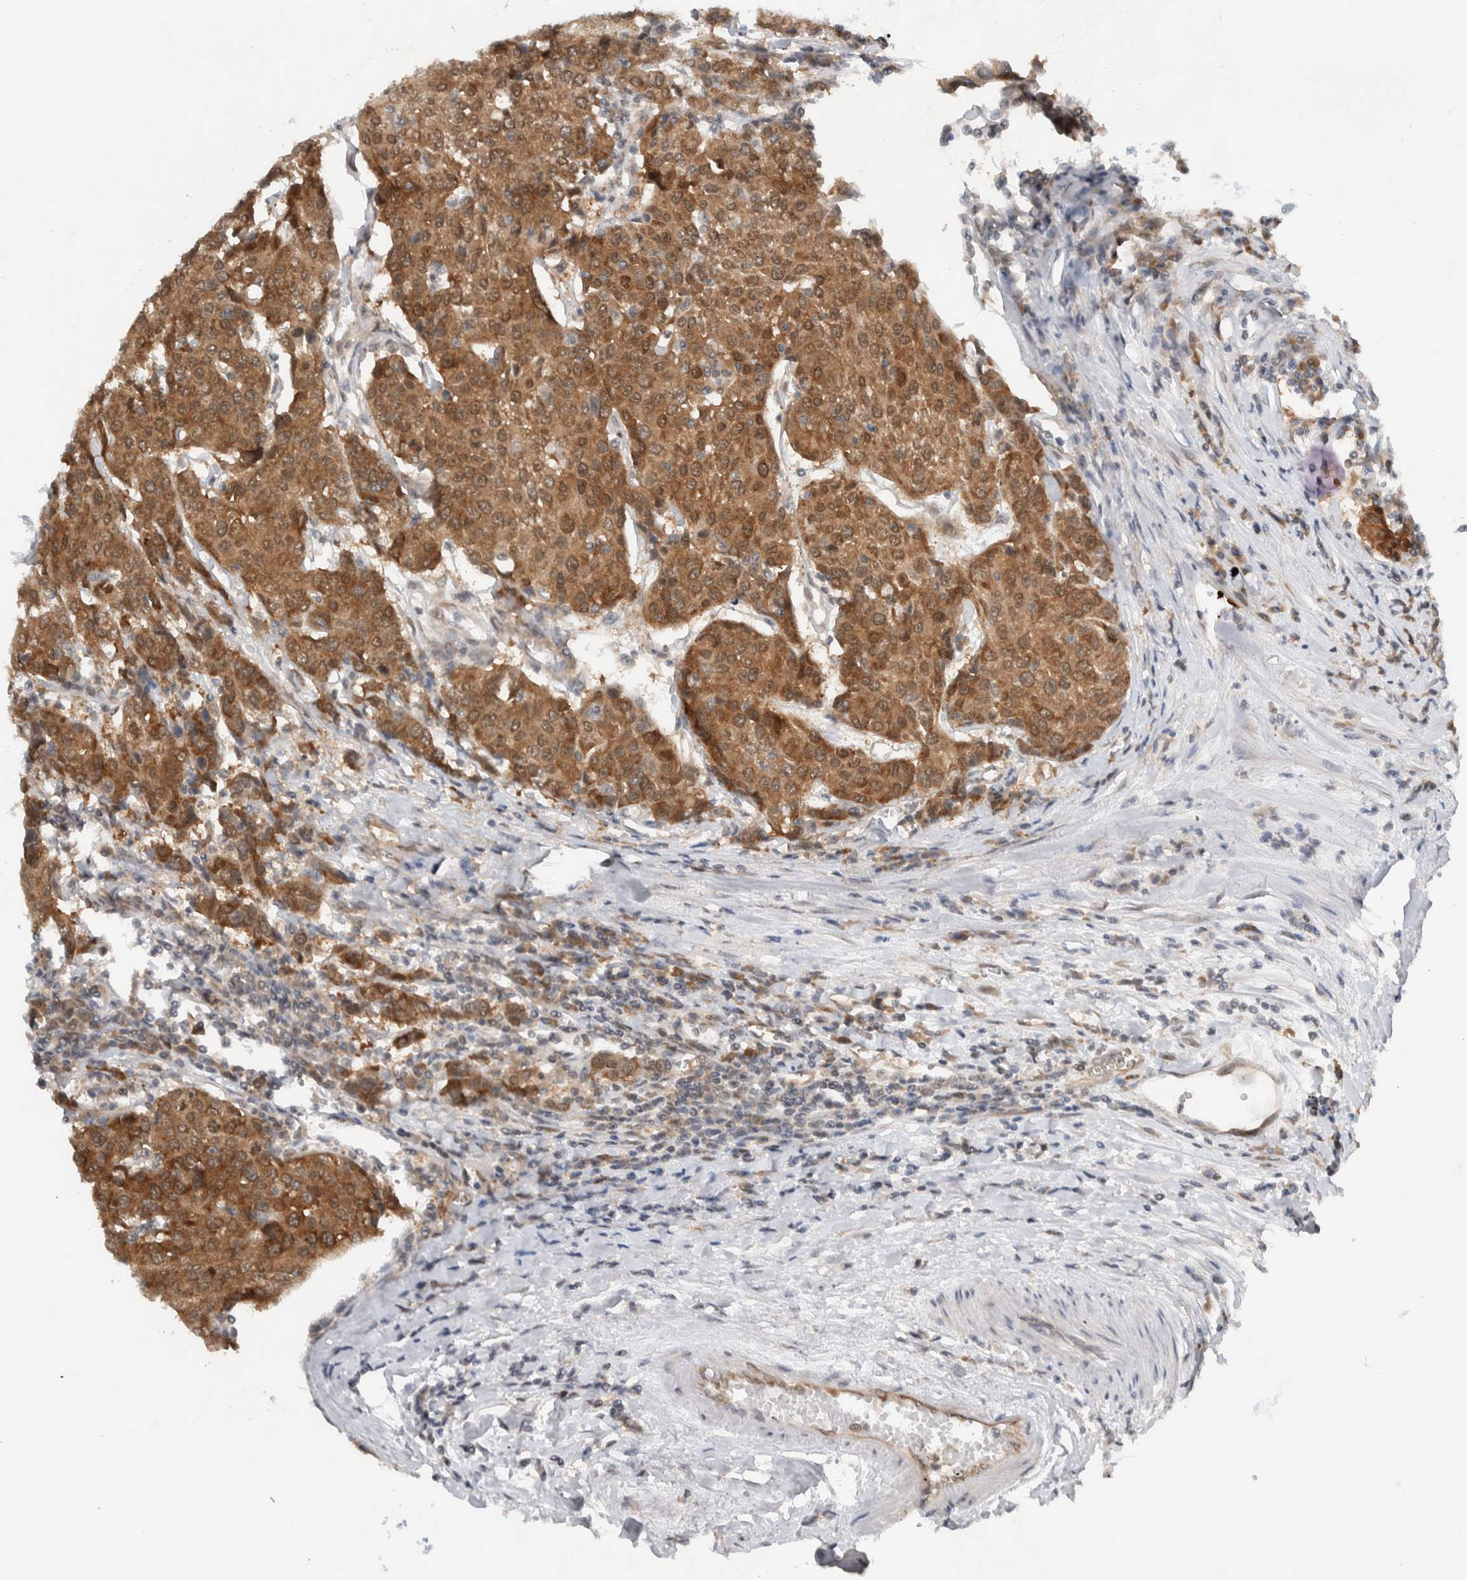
{"staining": {"intensity": "moderate", "quantity": ">75%", "location": "cytoplasmic/membranous"}, "tissue": "urothelial cancer", "cell_type": "Tumor cells", "image_type": "cancer", "snomed": [{"axis": "morphology", "description": "Urothelial carcinoma, High grade"}, {"axis": "topography", "description": "Urinary bladder"}], "caption": "An immunohistochemistry (IHC) image of neoplastic tissue is shown. Protein staining in brown shows moderate cytoplasmic/membranous positivity in urothelial carcinoma (high-grade) within tumor cells. (DAB (3,3'-diaminobenzidine) = brown stain, brightfield microscopy at high magnification).", "gene": "CCDC43", "patient": {"sex": "female", "age": 85}}